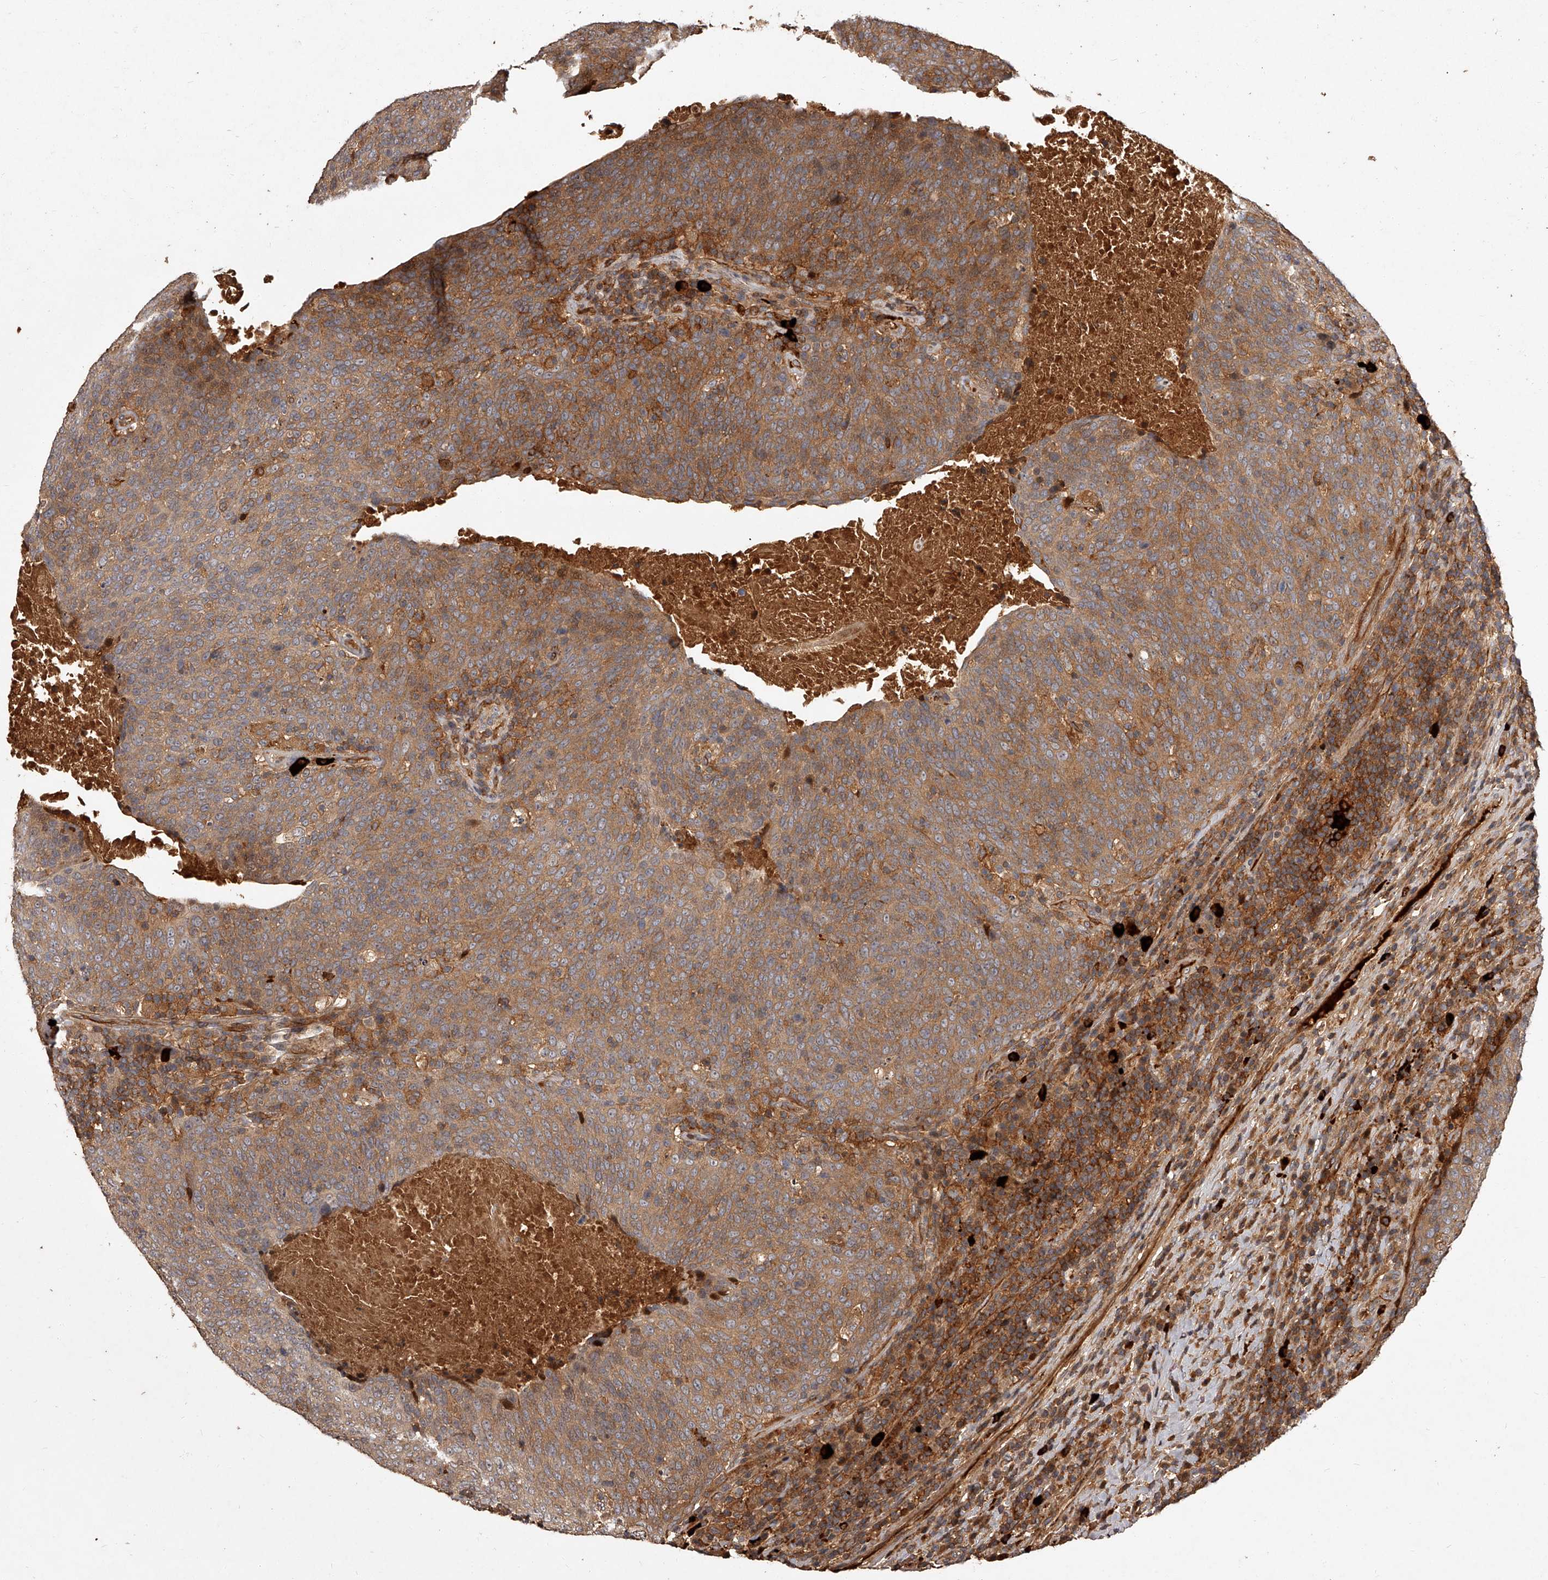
{"staining": {"intensity": "moderate", "quantity": ">75%", "location": "cytoplasmic/membranous"}, "tissue": "head and neck cancer", "cell_type": "Tumor cells", "image_type": "cancer", "snomed": [{"axis": "morphology", "description": "Squamous cell carcinoma, NOS"}, {"axis": "morphology", "description": "Squamous cell carcinoma, metastatic, NOS"}, {"axis": "topography", "description": "Lymph node"}, {"axis": "topography", "description": "Head-Neck"}], "caption": "Immunohistochemical staining of squamous cell carcinoma (head and neck) displays moderate cytoplasmic/membranous protein positivity in about >75% of tumor cells.", "gene": "CRYZL1", "patient": {"sex": "male", "age": 62}}